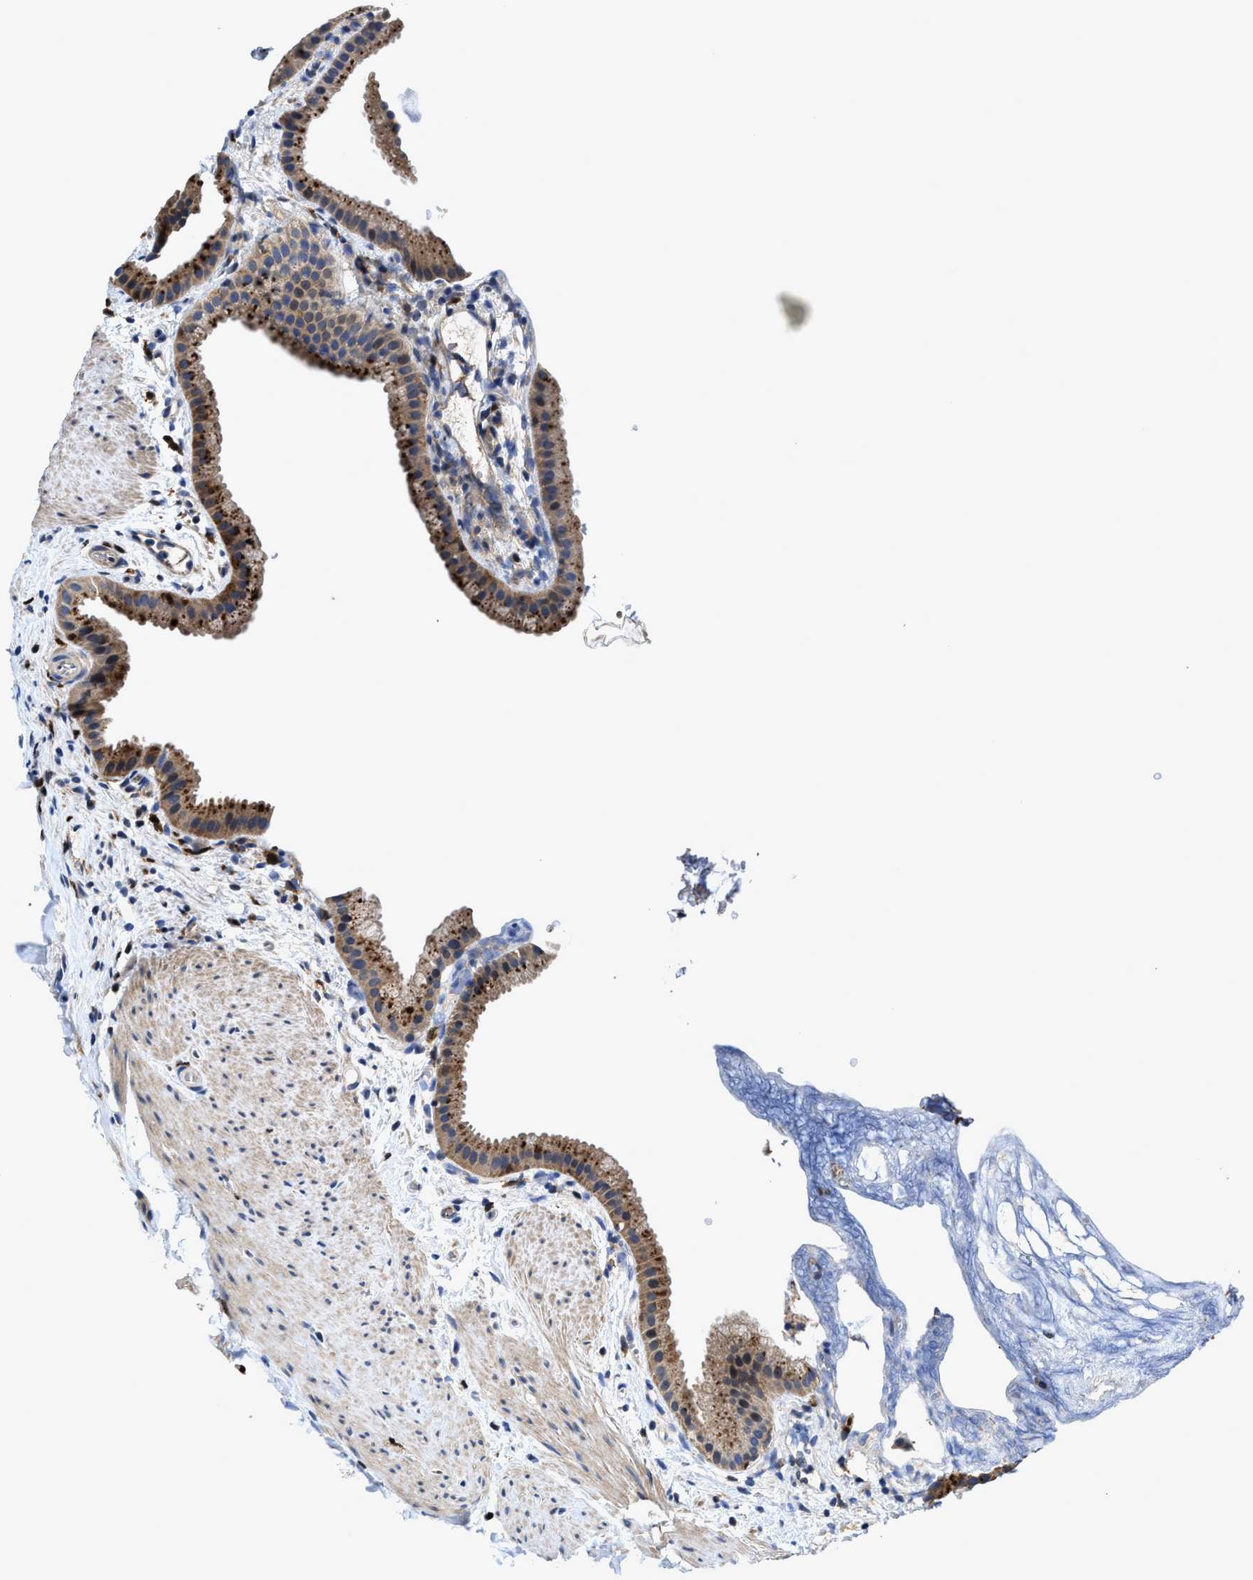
{"staining": {"intensity": "moderate", "quantity": ">75%", "location": "cytoplasmic/membranous"}, "tissue": "gallbladder", "cell_type": "Glandular cells", "image_type": "normal", "snomed": [{"axis": "morphology", "description": "Normal tissue, NOS"}, {"axis": "topography", "description": "Gallbladder"}], "caption": "IHC (DAB) staining of normal human gallbladder exhibits moderate cytoplasmic/membranous protein staining in about >75% of glandular cells. Nuclei are stained in blue.", "gene": "RGS10", "patient": {"sex": "female", "age": 64}}